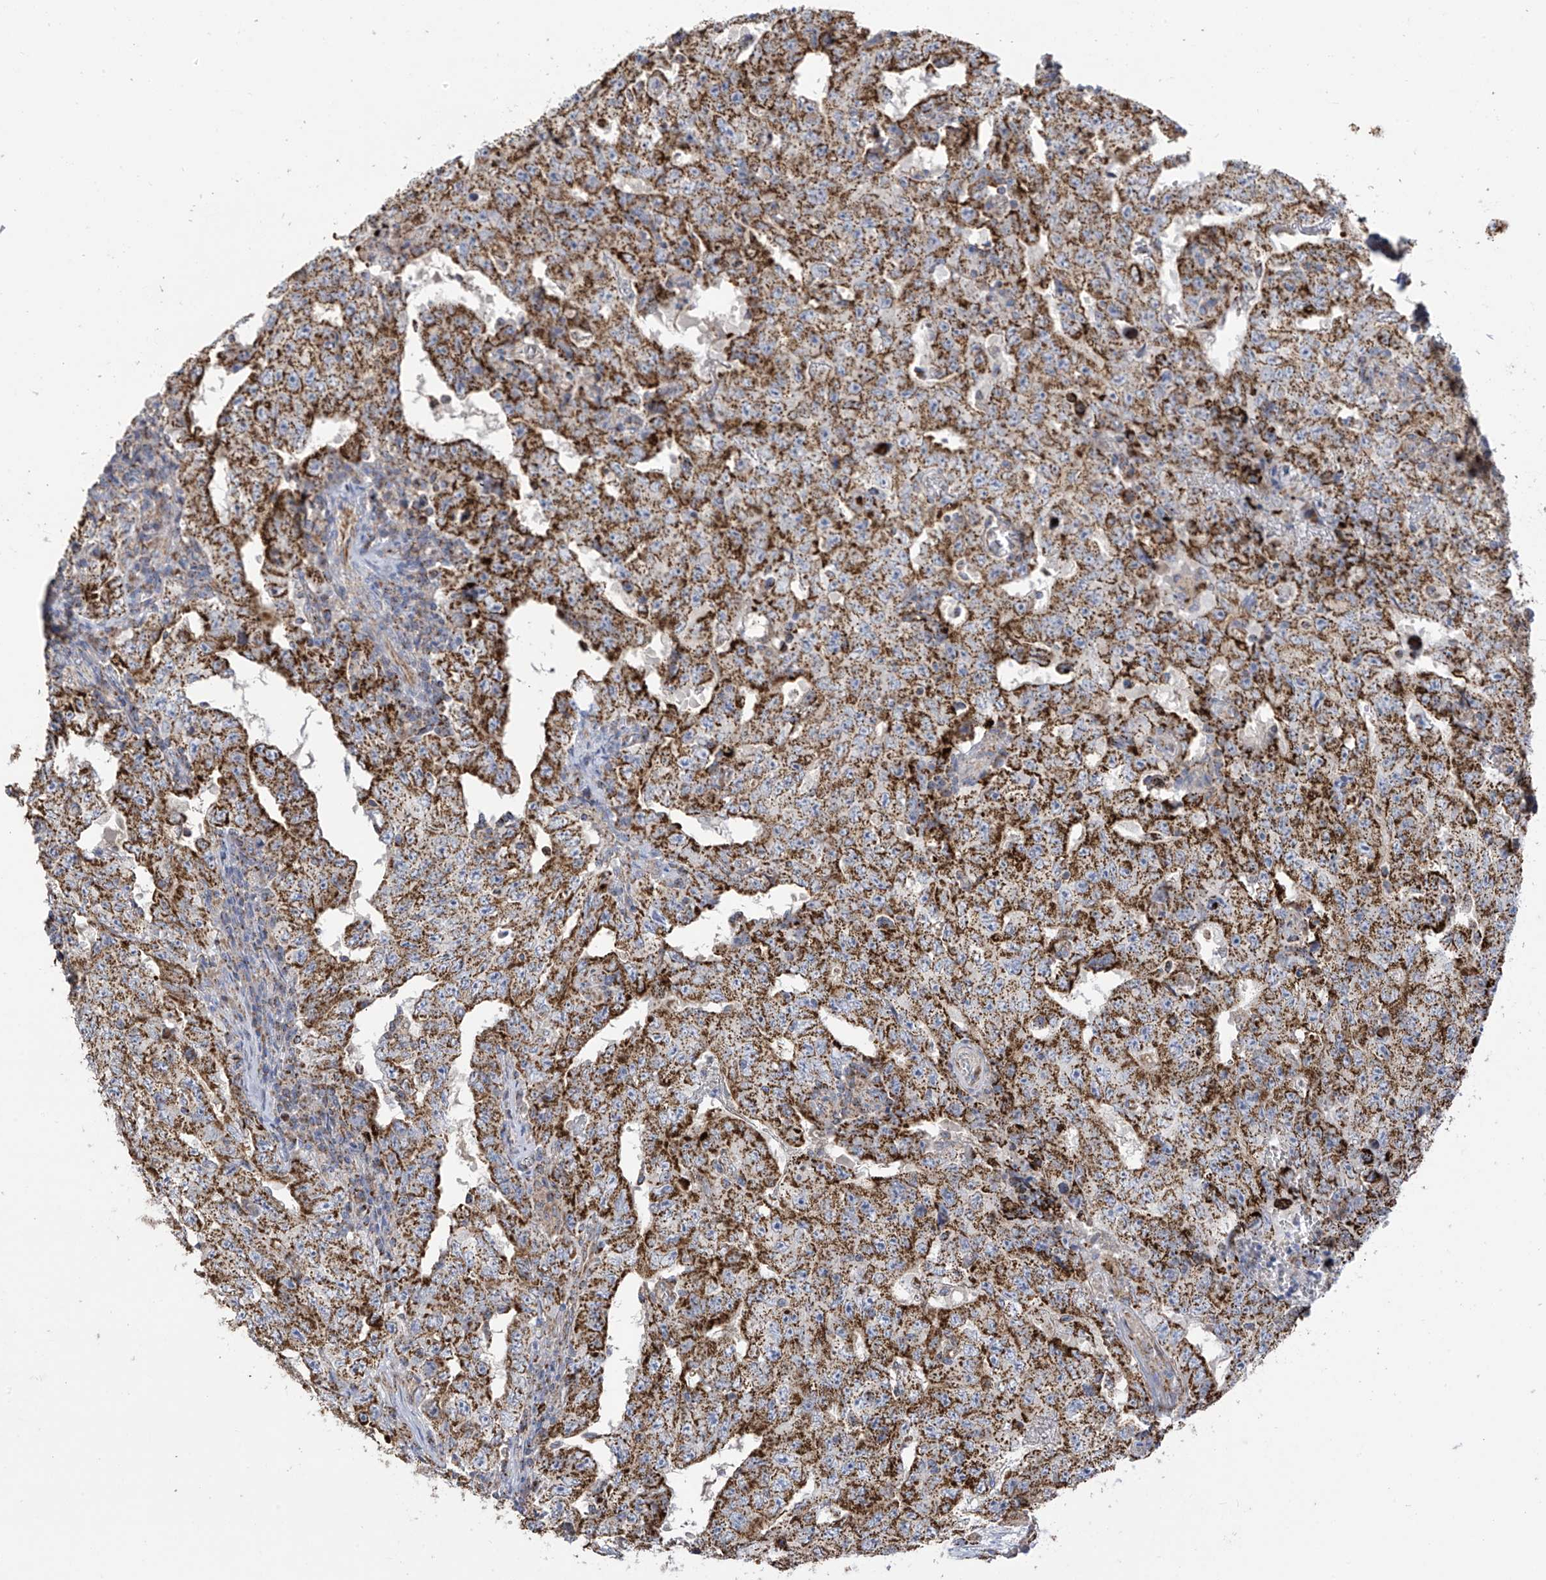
{"staining": {"intensity": "strong", "quantity": ">75%", "location": "cytoplasmic/membranous"}, "tissue": "testis cancer", "cell_type": "Tumor cells", "image_type": "cancer", "snomed": [{"axis": "morphology", "description": "Carcinoma, Embryonal, NOS"}, {"axis": "topography", "description": "Testis"}], "caption": "This image displays immunohistochemistry staining of human testis cancer (embryonal carcinoma), with high strong cytoplasmic/membranous staining in approximately >75% of tumor cells.", "gene": "PNPT1", "patient": {"sex": "male", "age": 26}}